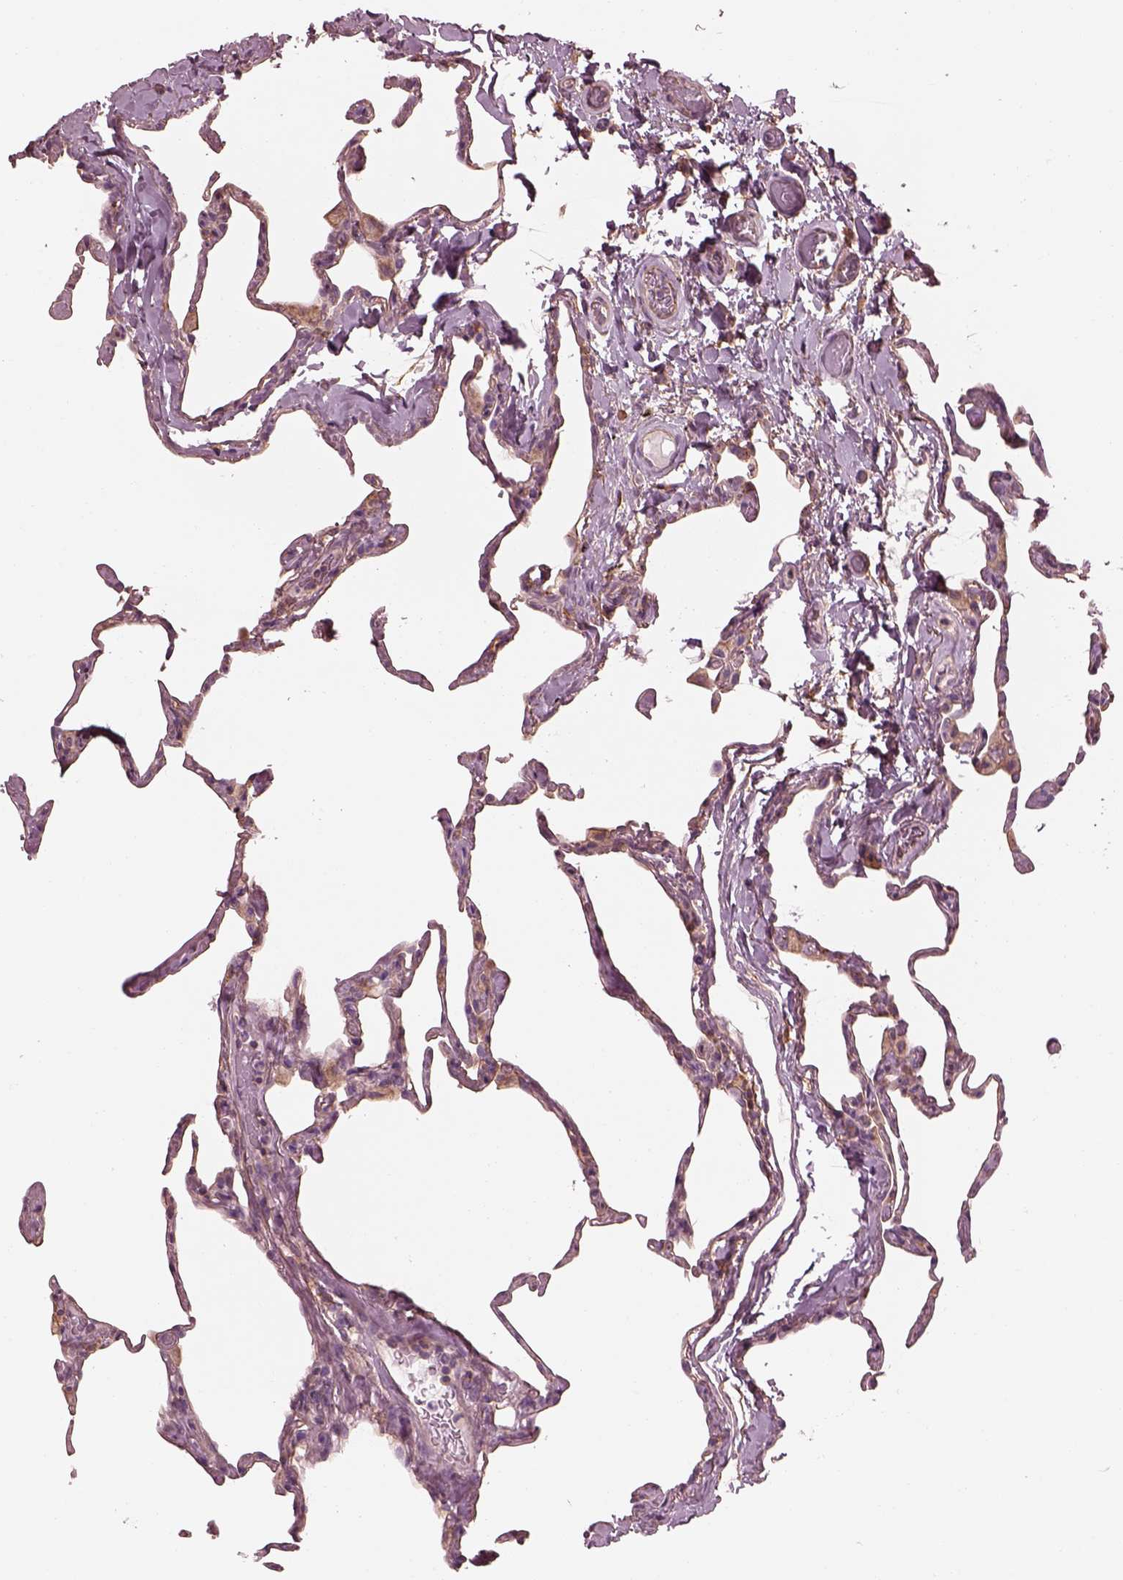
{"staining": {"intensity": "weak", "quantity": "<25%", "location": "cytoplasmic/membranous"}, "tissue": "lung", "cell_type": "Alveolar cells", "image_type": "normal", "snomed": [{"axis": "morphology", "description": "Normal tissue, NOS"}, {"axis": "topography", "description": "Lung"}], "caption": "IHC of normal human lung shows no positivity in alveolar cells.", "gene": "ELAPOR1", "patient": {"sex": "male", "age": 65}}